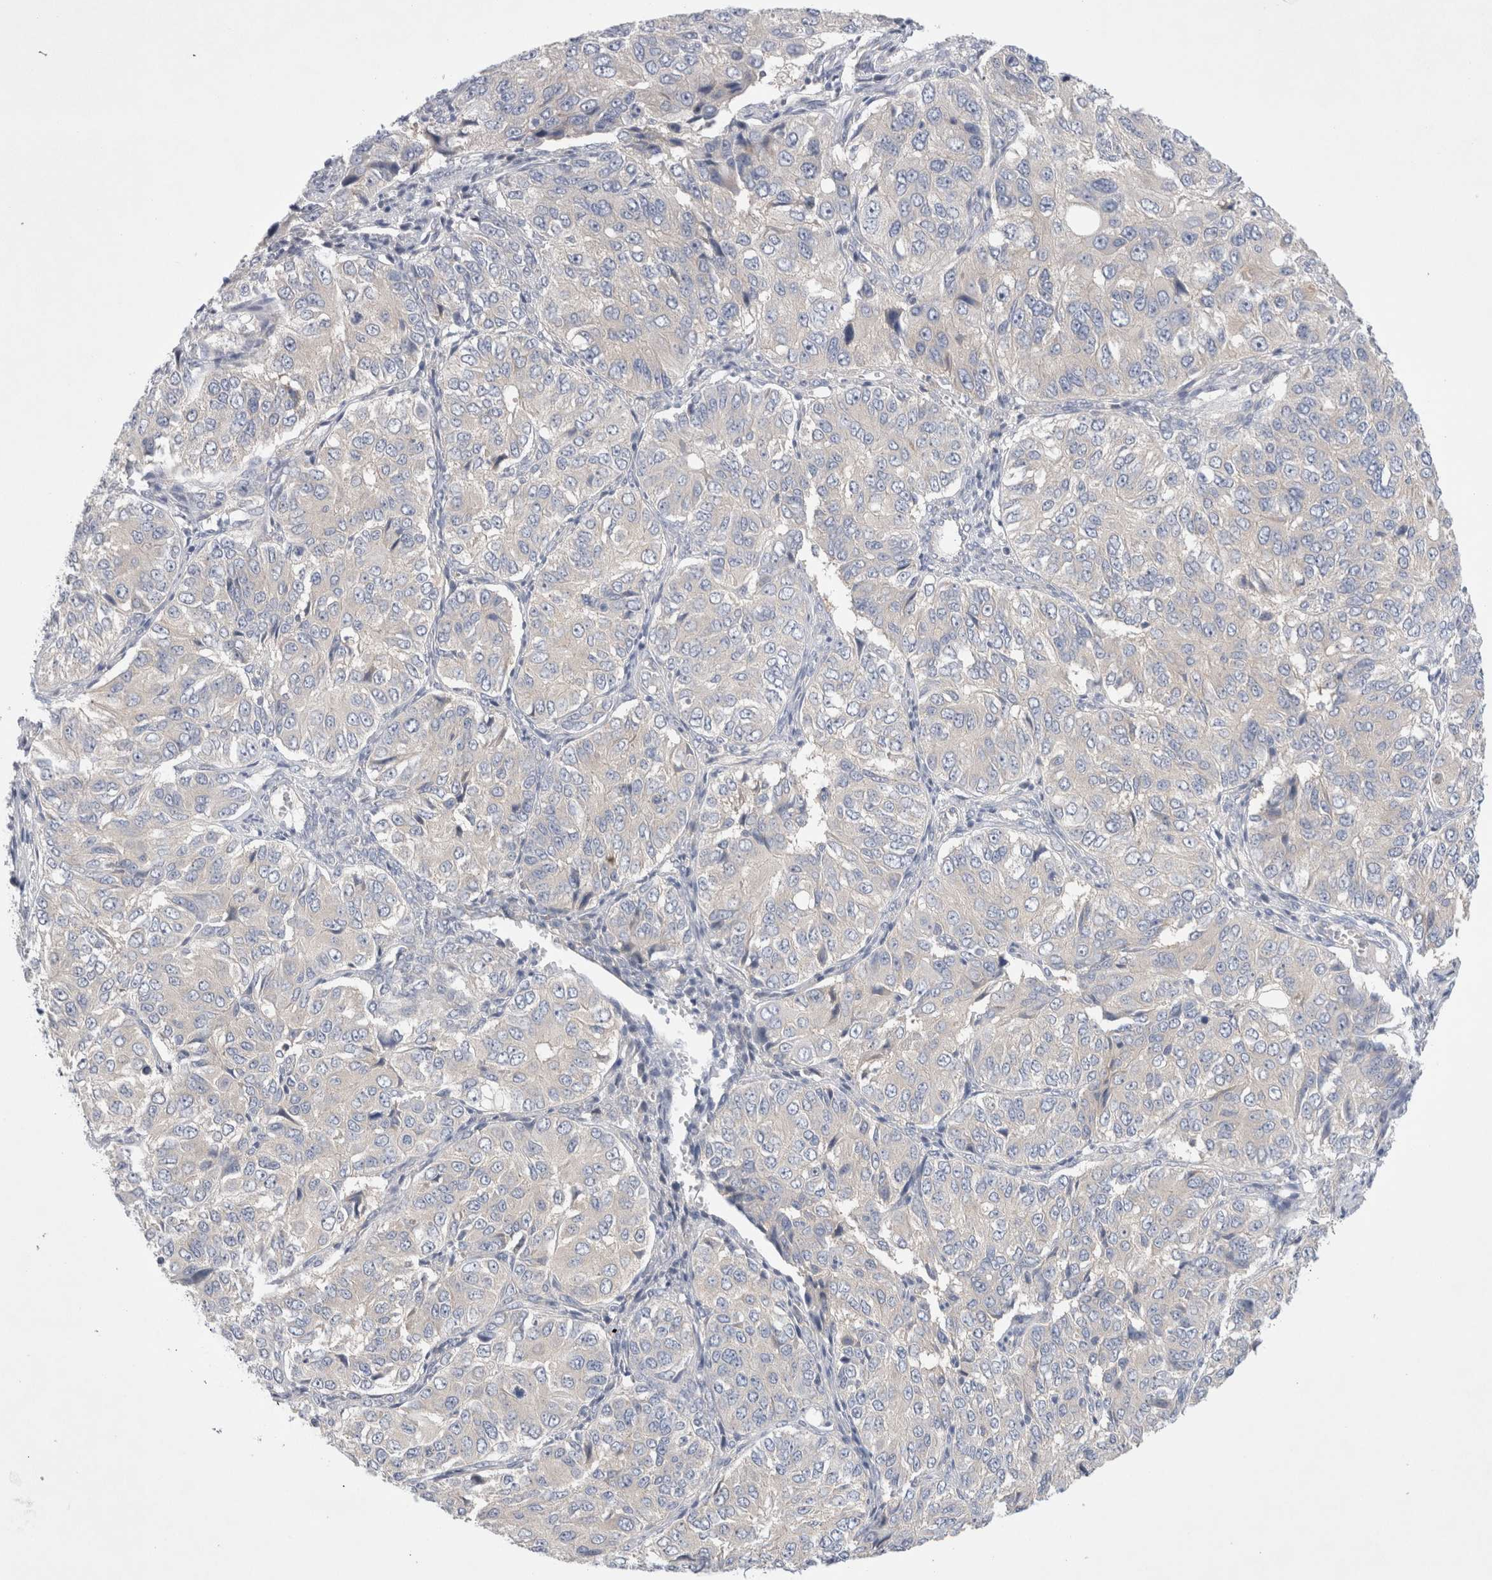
{"staining": {"intensity": "negative", "quantity": "none", "location": "none"}, "tissue": "ovarian cancer", "cell_type": "Tumor cells", "image_type": "cancer", "snomed": [{"axis": "morphology", "description": "Carcinoma, endometroid"}, {"axis": "topography", "description": "Ovary"}], "caption": "A photomicrograph of human ovarian endometroid carcinoma is negative for staining in tumor cells.", "gene": "RBM12B", "patient": {"sex": "female", "age": 51}}